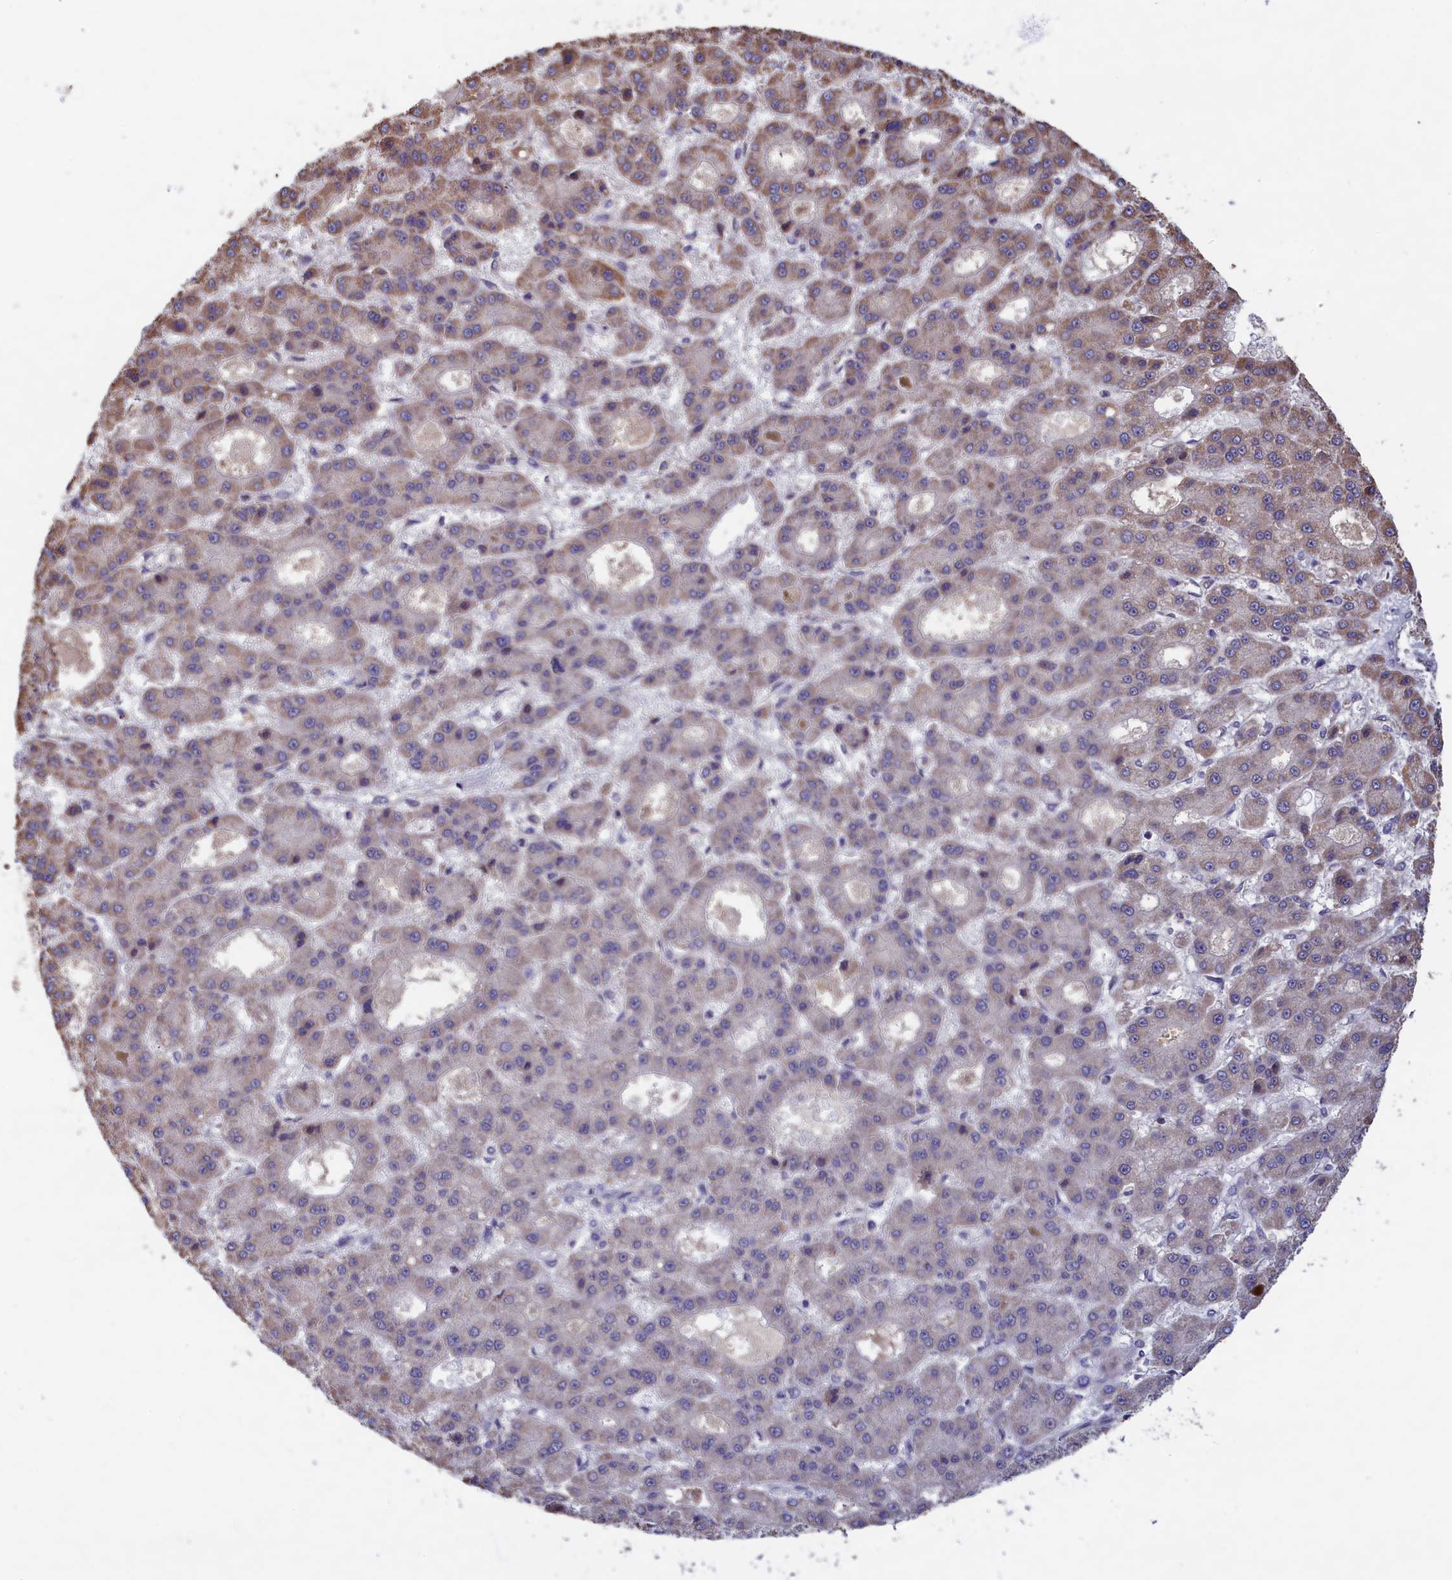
{"staining": {"intensity": "moderate", "quantity": "<25%", "location": "cytoplasmic/membranous"}, "tissue": "liver cancer", "cell_type": "Tumor cells", "image_type": "cancer", "snomed": [{"axis": "morphology", "description": "Carcinoma, Hepatocellular, NOS"}, {"axis": "topography", "description": "Liver"}], "caption": "Liver cancer (hepatocellular carcinoma) stained with a brown dye displays moderate cytoplasmic/membranous positive staining in approximately <25% of tumor cells.", "gene": "ZNF816", "patient": {"sex": "male", "age": 70}}